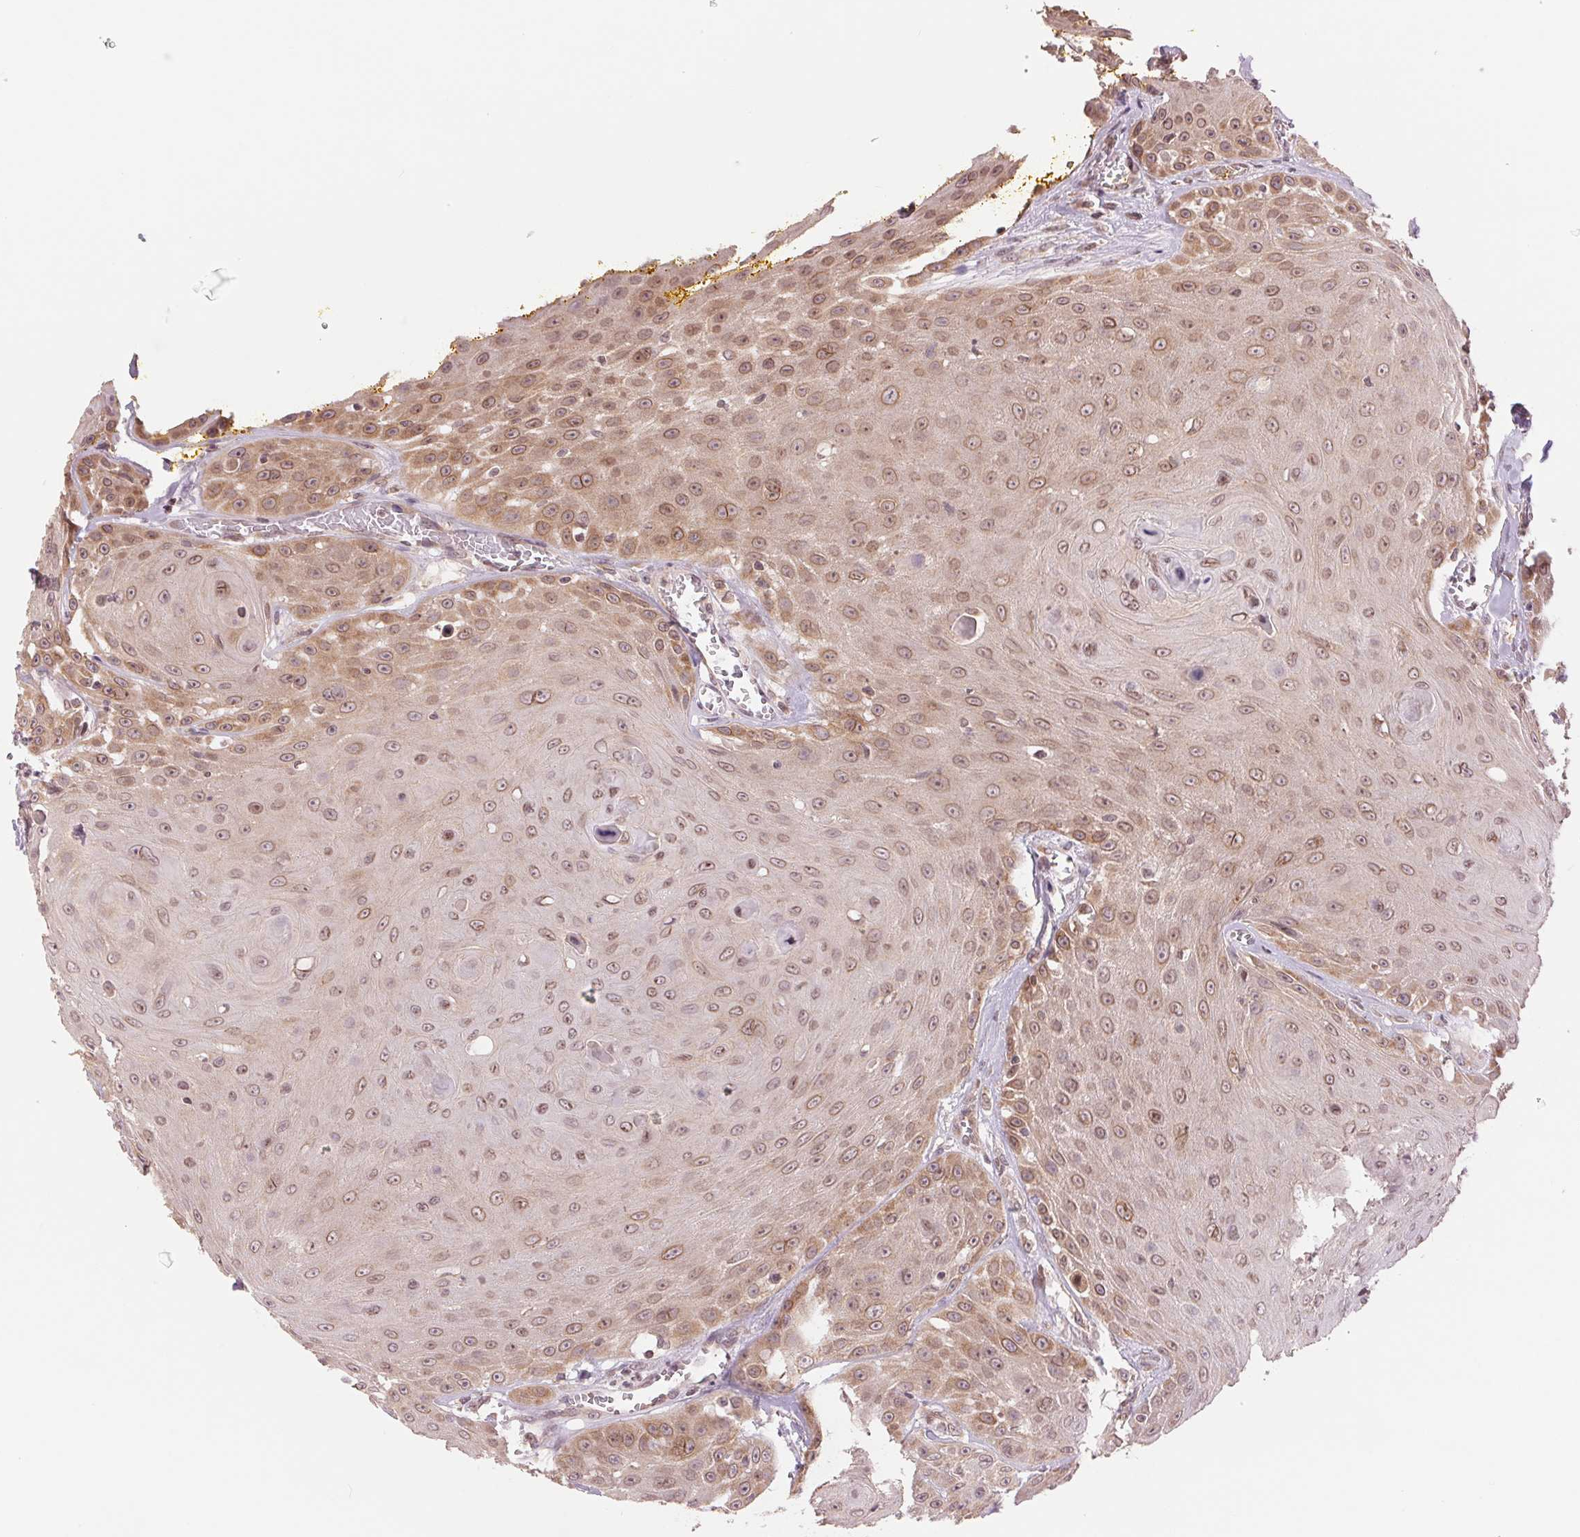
{"staining": {"intensity": "moderate", "quantity": ">75%", "location": "cytoplasmic/membranous,nuclear"}, "tissue": "head and neck cancer", "cell_type": "Tumor cells", "image_type": "cancer", "snomed": [{"axis": "morphology", "description": "Squamous cell carcinoma, NOS"}, {"axis": "topography", "description": "Oral tissue"}, {"axis": "topography", "description": "Head-Neck"}], "caption": "Human head and neck squamous cell carcinoma stained with a brown dye reveals moderate cytoplasmic/membranous and nuclear positive positivity in approximately >75% of tumor cells.", "gene": "TECR", "patient": {"sex": "male", "age": 81}}